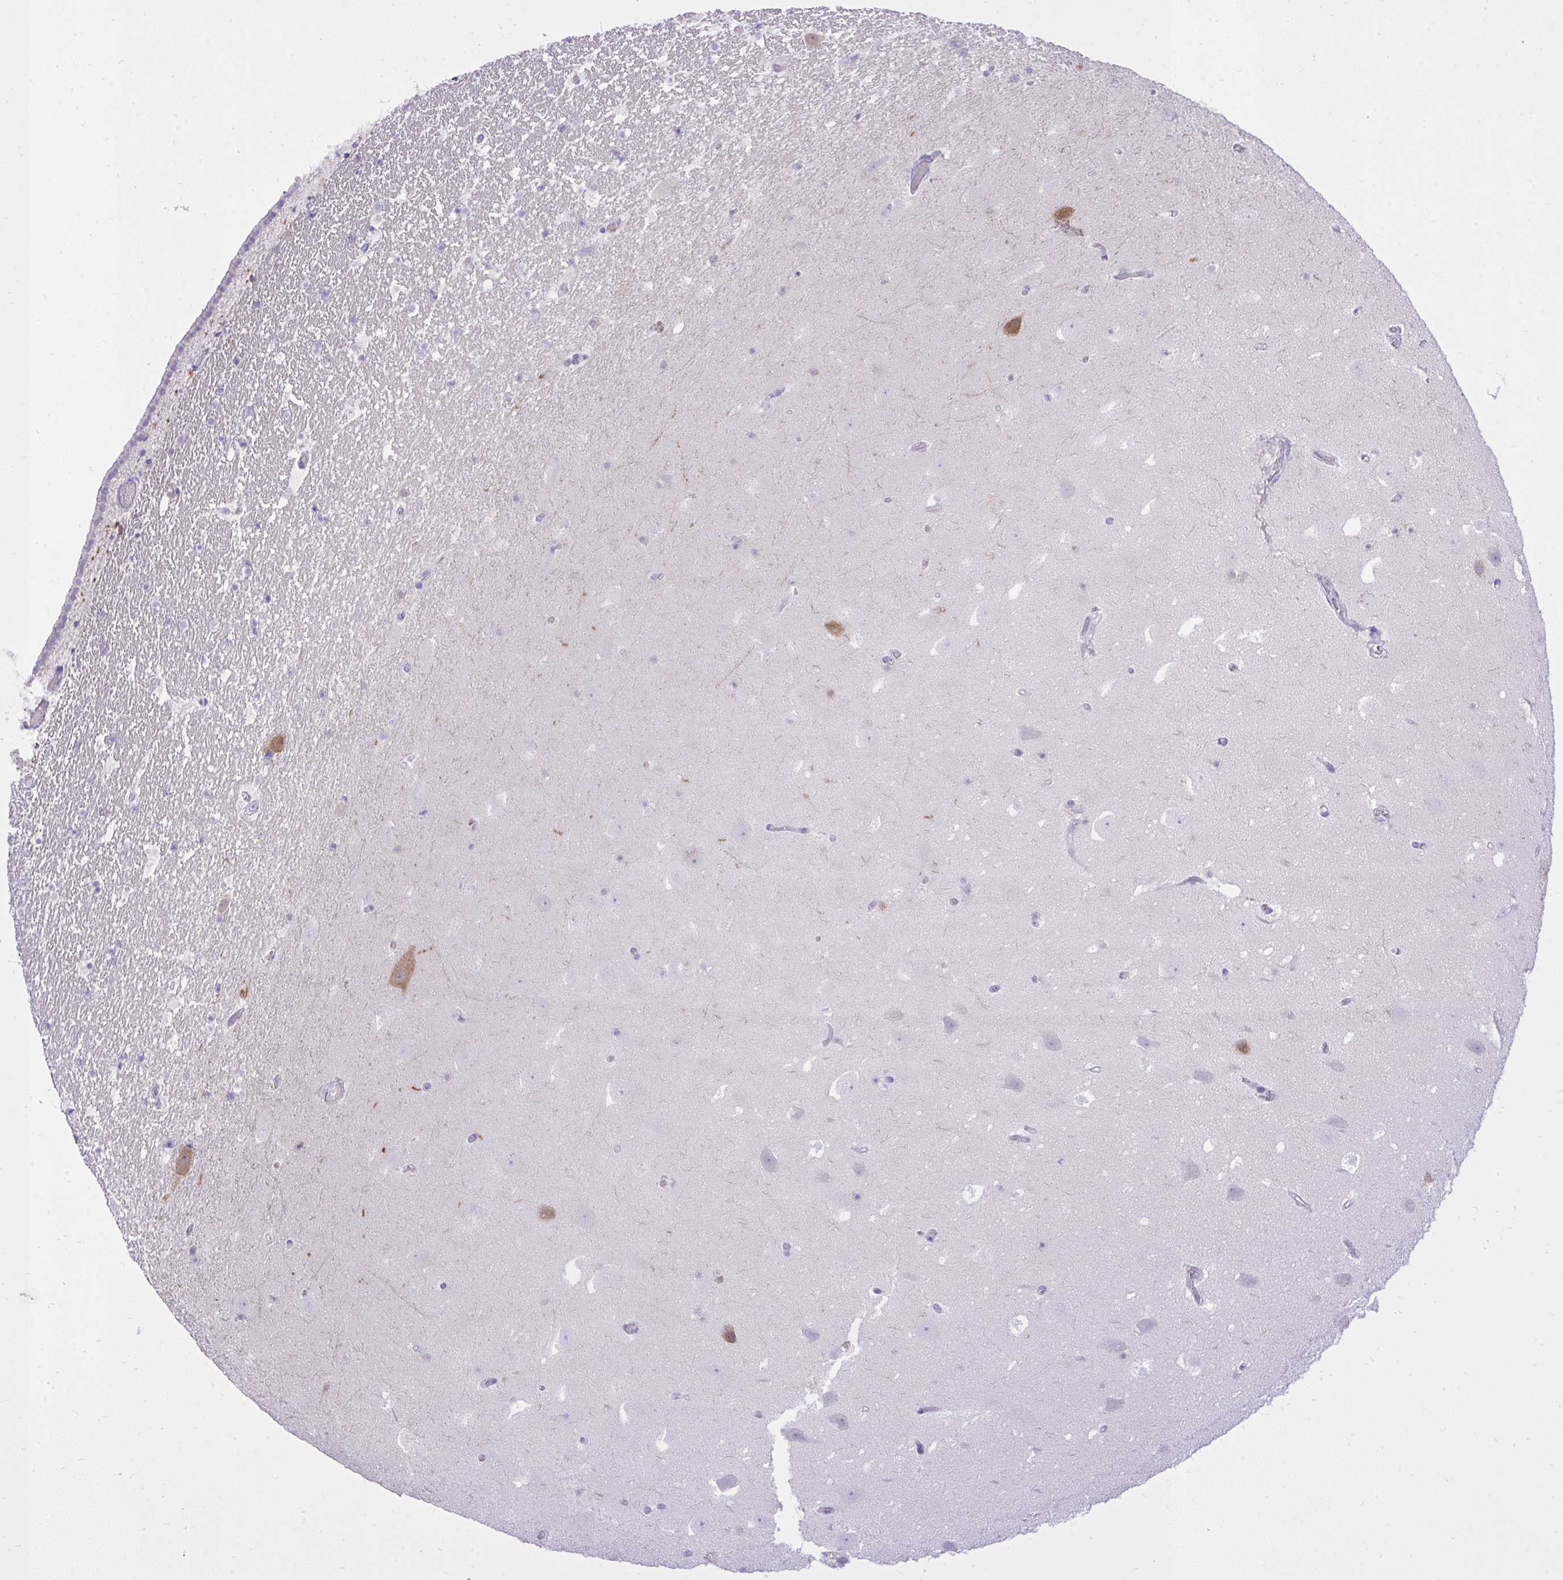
{"staining": {"intensity": "negative", "quantity": "none", "location": "none"}, "tissue": "hippocampus", "cell_type": "Glial cells", "image_type": "normal", "snomed": [{"axis": "morphology", "description": "Normal tissue, NOS"}, {"axis": "topography", "description": "Hippocampus"}], "caption": "This is an immunohistochemistry photomicrograph of benign hippocampus. There is no expression in glial cells.", "gene": "GPRIN3", "patient": {"sex": "female", "age": 42}}